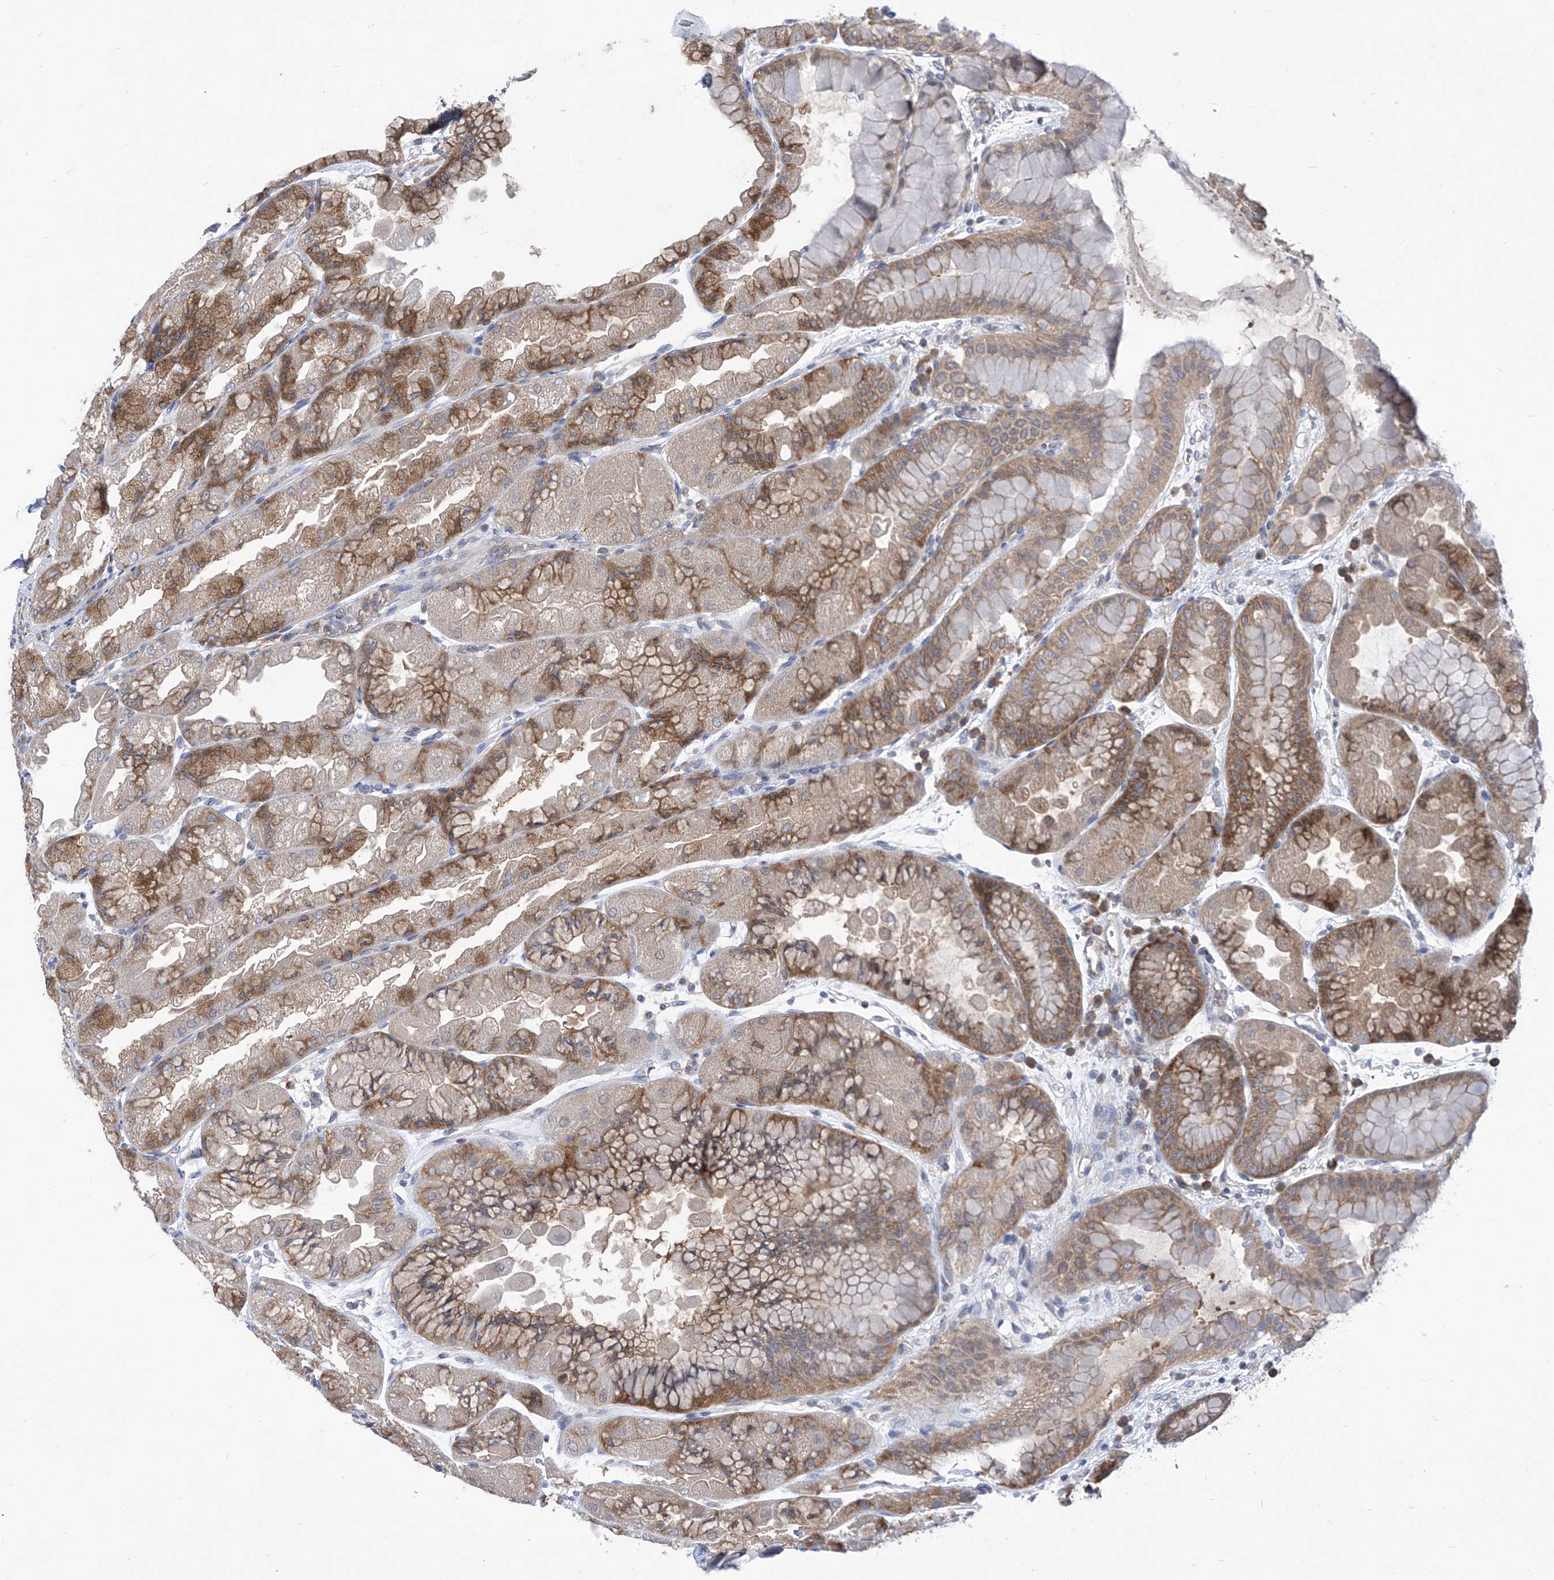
{"staining": {"intensity": "moderate", "quantity": "25%-75%", "location": "cytoplasmic/membranous"}, "tissue": "stomach", "cell_type": "Glandular cells", "image_type": "normal", "snomed": [{"axis": "morphology", "description": "Normal tissue, NOS"}, {"axis": "topography", "description": "Stomach, upper"}], "caption": "Immunohistochemical staining of unremarkable stomach exhibits moderate cytoplasmic/membranous protein positivity in approximately 25%-75% of glandular cells. Nuclei are stained in blue.", "gene": "EIF3M", "patient": {"sex": "male", "age": 47}}